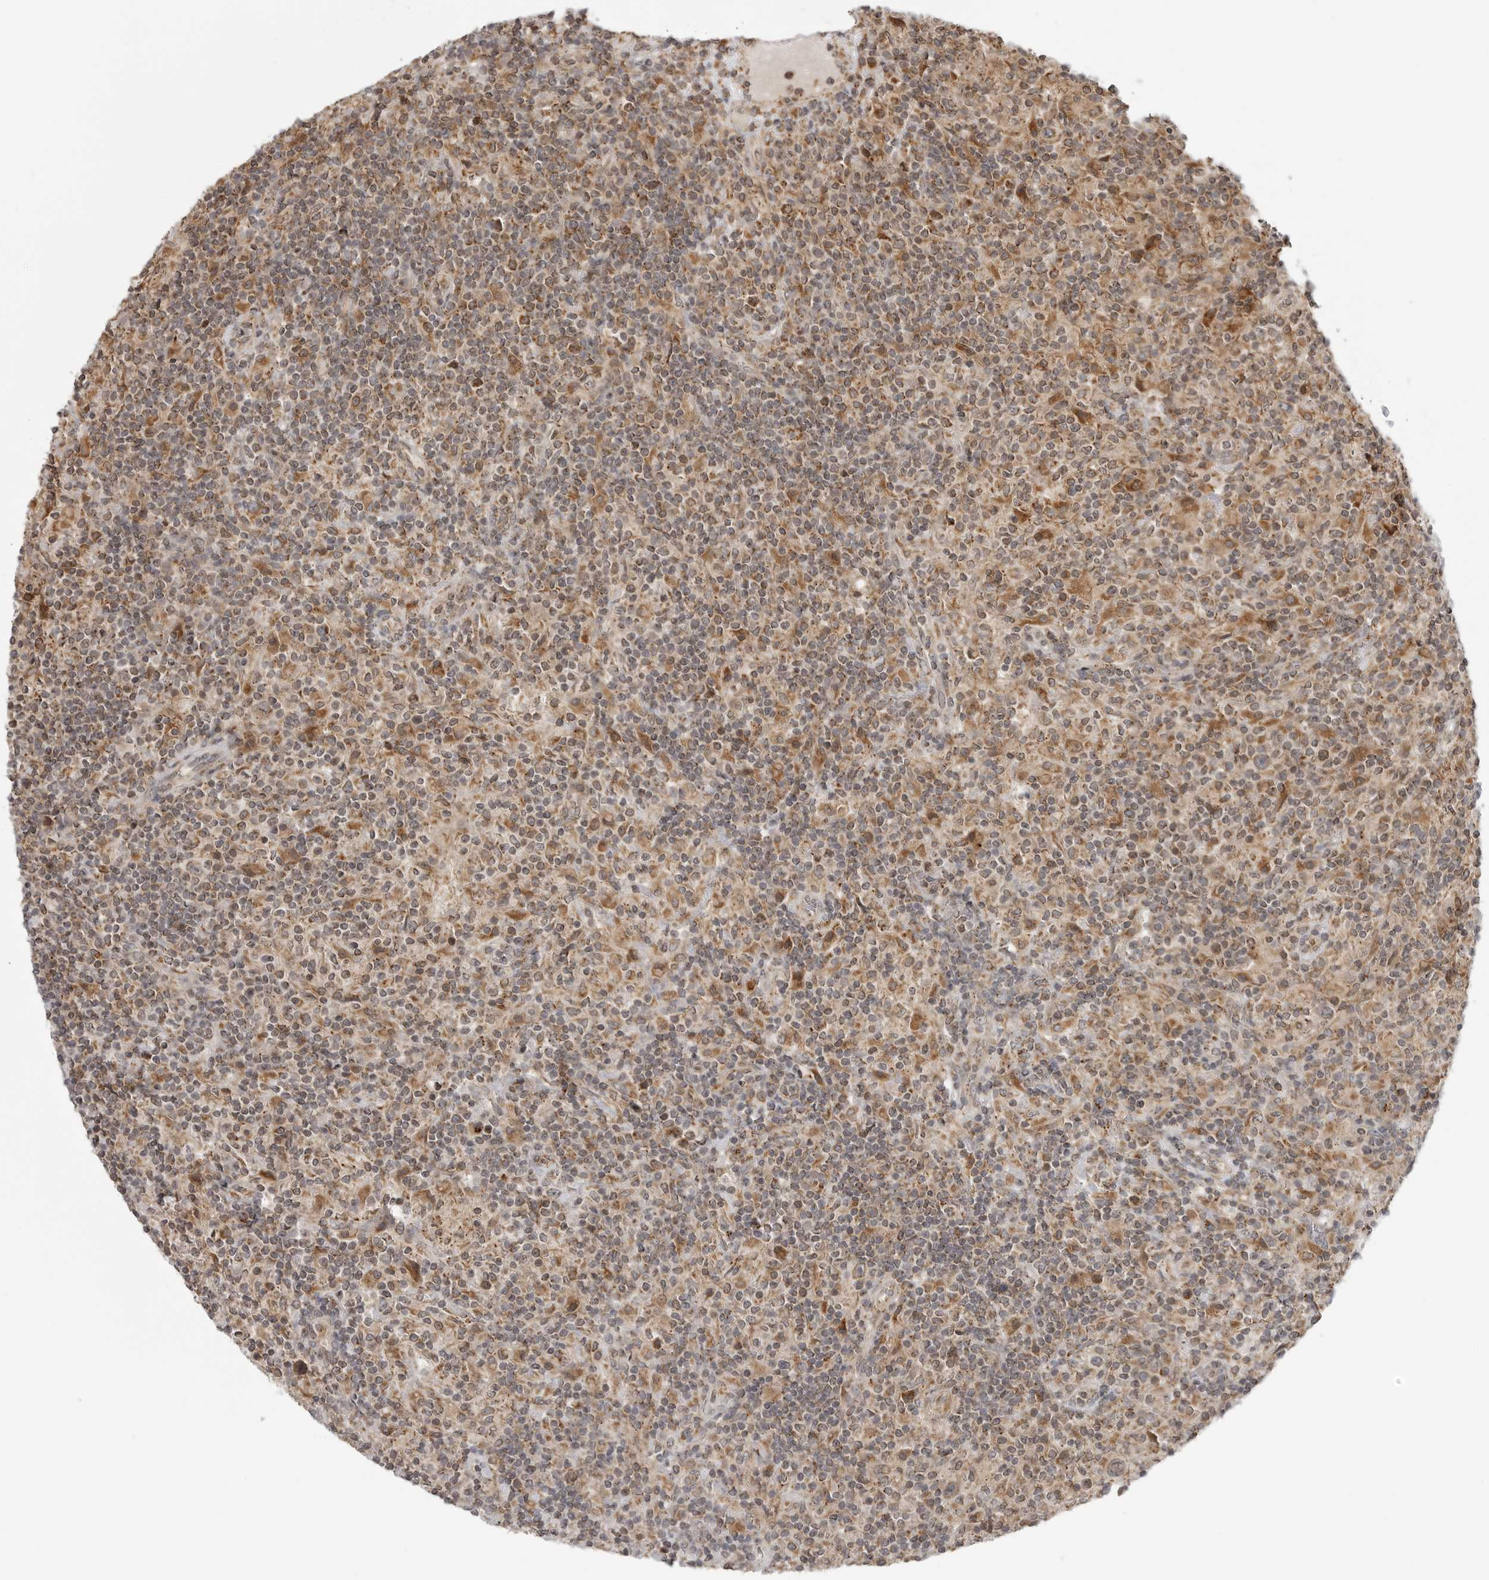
{"staining": {"intensity": "weak", "quantity": ">75%", "location": "cytoplasmic/membranous"}, "tissue": "lymphoma", "cell_type": "Tumor cells", "image_type": "cancer", "snomed": [{"axis": "morphology", "description": "Hodgkin's disease, NOS"}, {"axis": "topography", "description": "Lymph node"}], "caption": "The micrograph shows staining of lymphoma, revealing weak cytoplasmic/membranous protein expression (brown color) within tumor cells.", "gene": "COPA", "patient": {"sex": "male", "age": 70}}